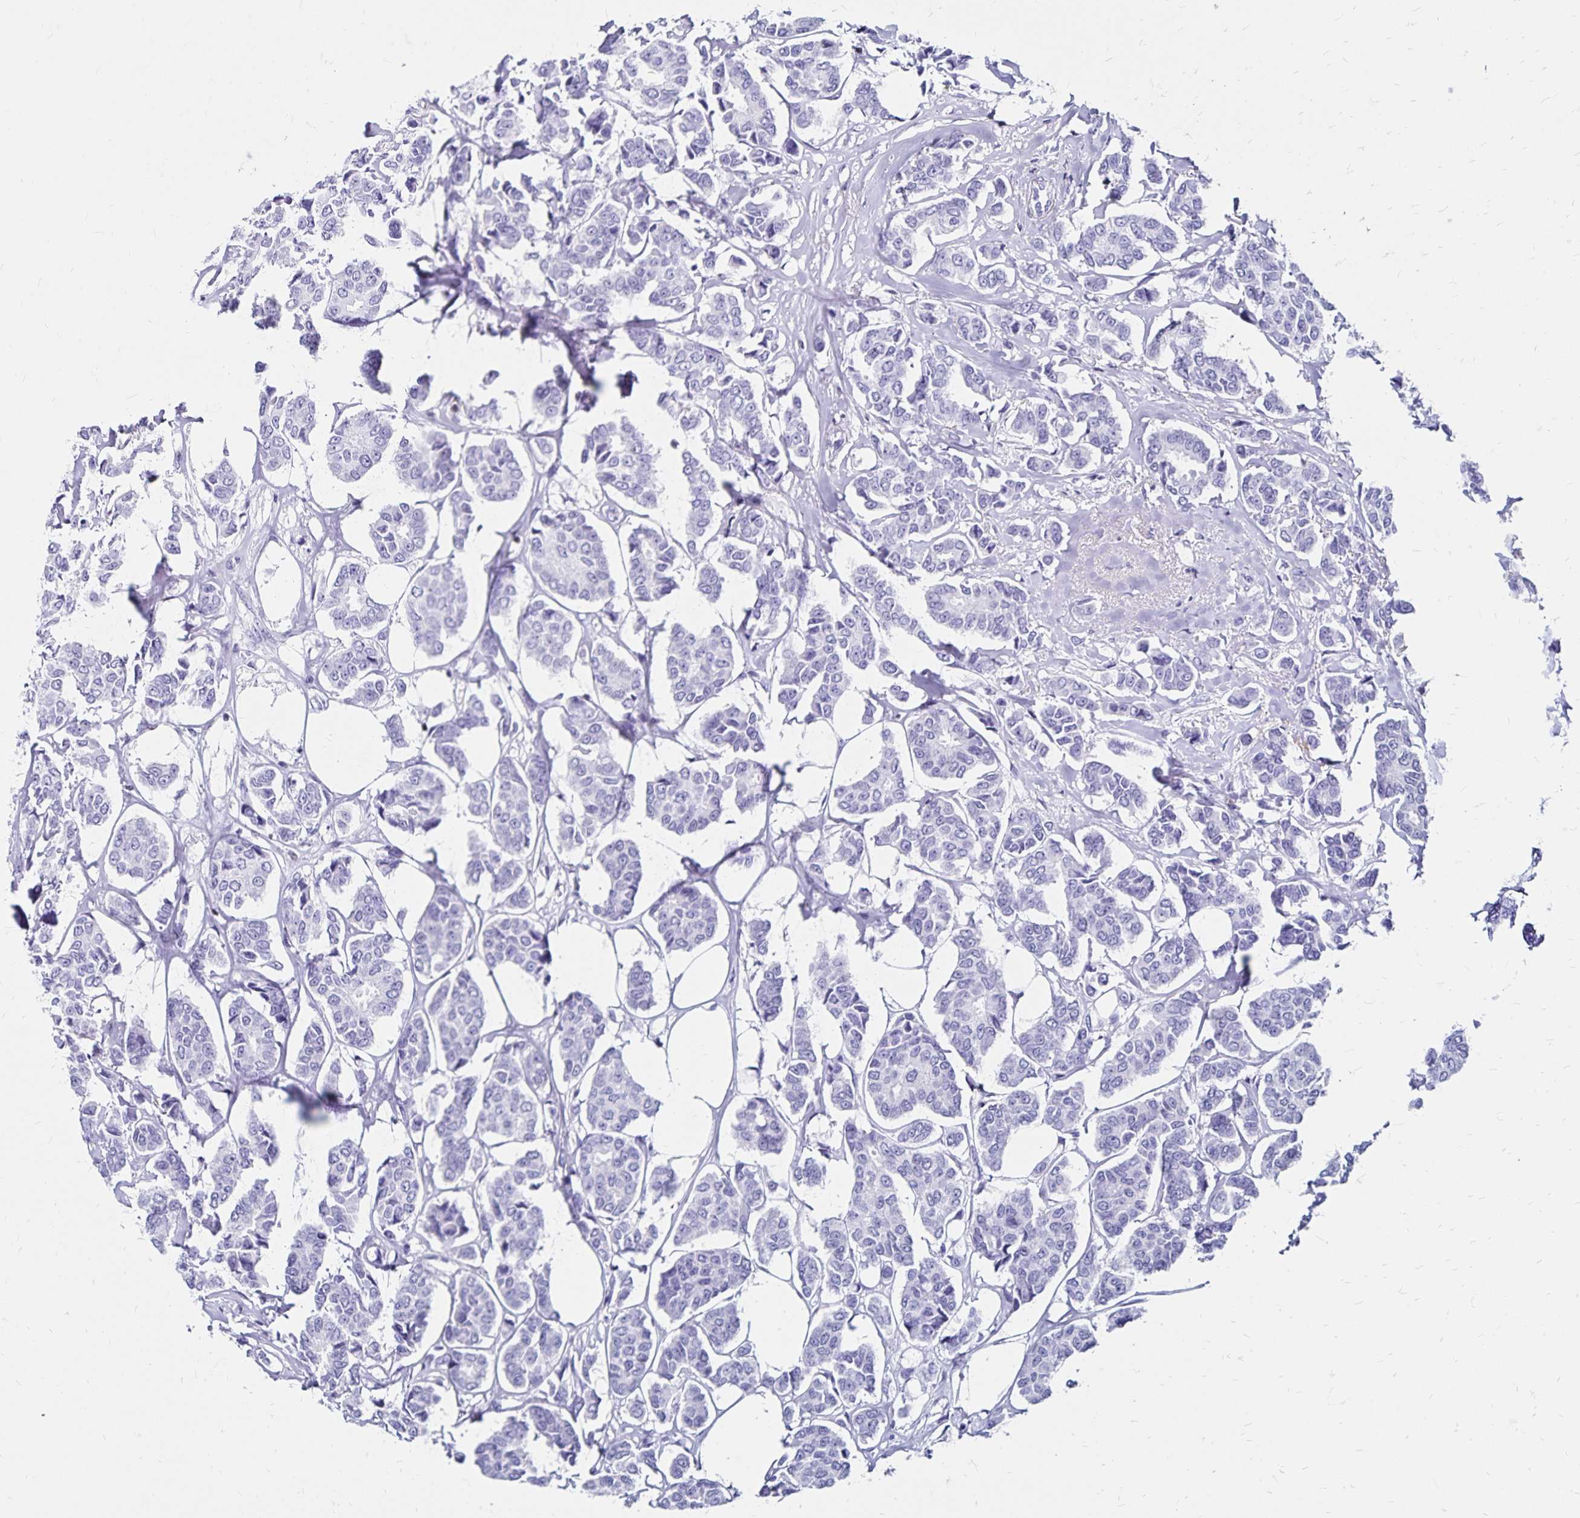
{"staining": {"intensity": "negative", "quantity": "none", "location": "none"}, "tissue": "breast cancer", "cell_type": "Tumor cells", "image_type": "cancer", "snomed": [{"axis": "morphology", "description": "Duct carcinoma"}, {"axis": "topography", "description": "Breast"}], "caption": "Tumor cells are negative for brown protein staining in breast infiltrating ductal carcinoma.", "gene": "IKZF1", "patient": {"sex": "female", "age": 94}}